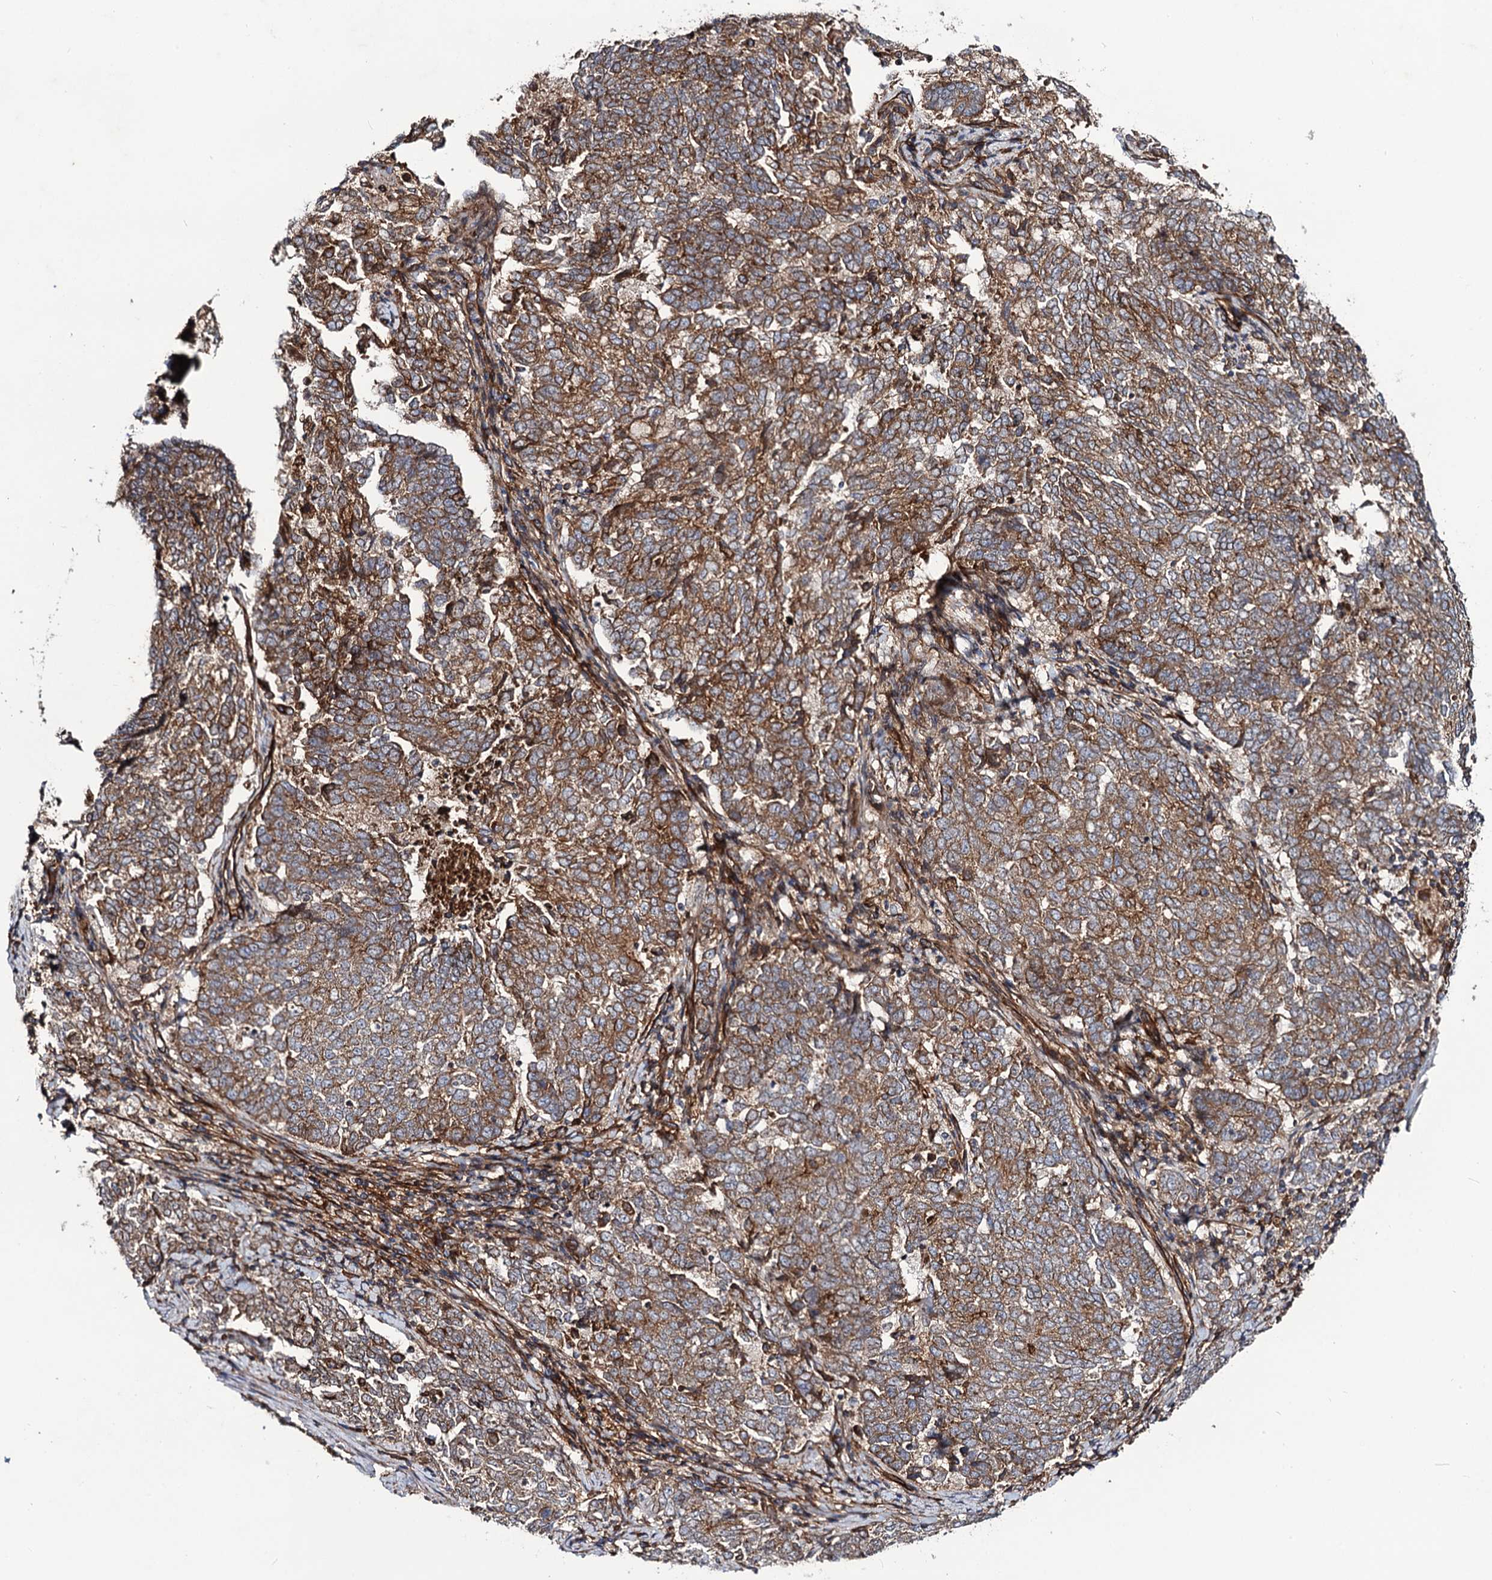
{"staining": {"intensity": "moderate", "quantity": ">75%", "location": "cytoplasmic/membranous"}, "tissue": "endometrial cancer", "cell_type": "Tumor cells", "image_type": "cancer", "snomed": [{"axis": "morphology", "description": "Adenocarcinoma, NOS"}, {"axis": "topography", "description": "Endometrium"}], "caption": "Moderate cytoplasmic/membranous protein expression is seen in about >75% of tumor cells in adenocarcinoma (endometrial).", "gene": "CIP2A", "patient": {"sex": "female", "age": 80}}